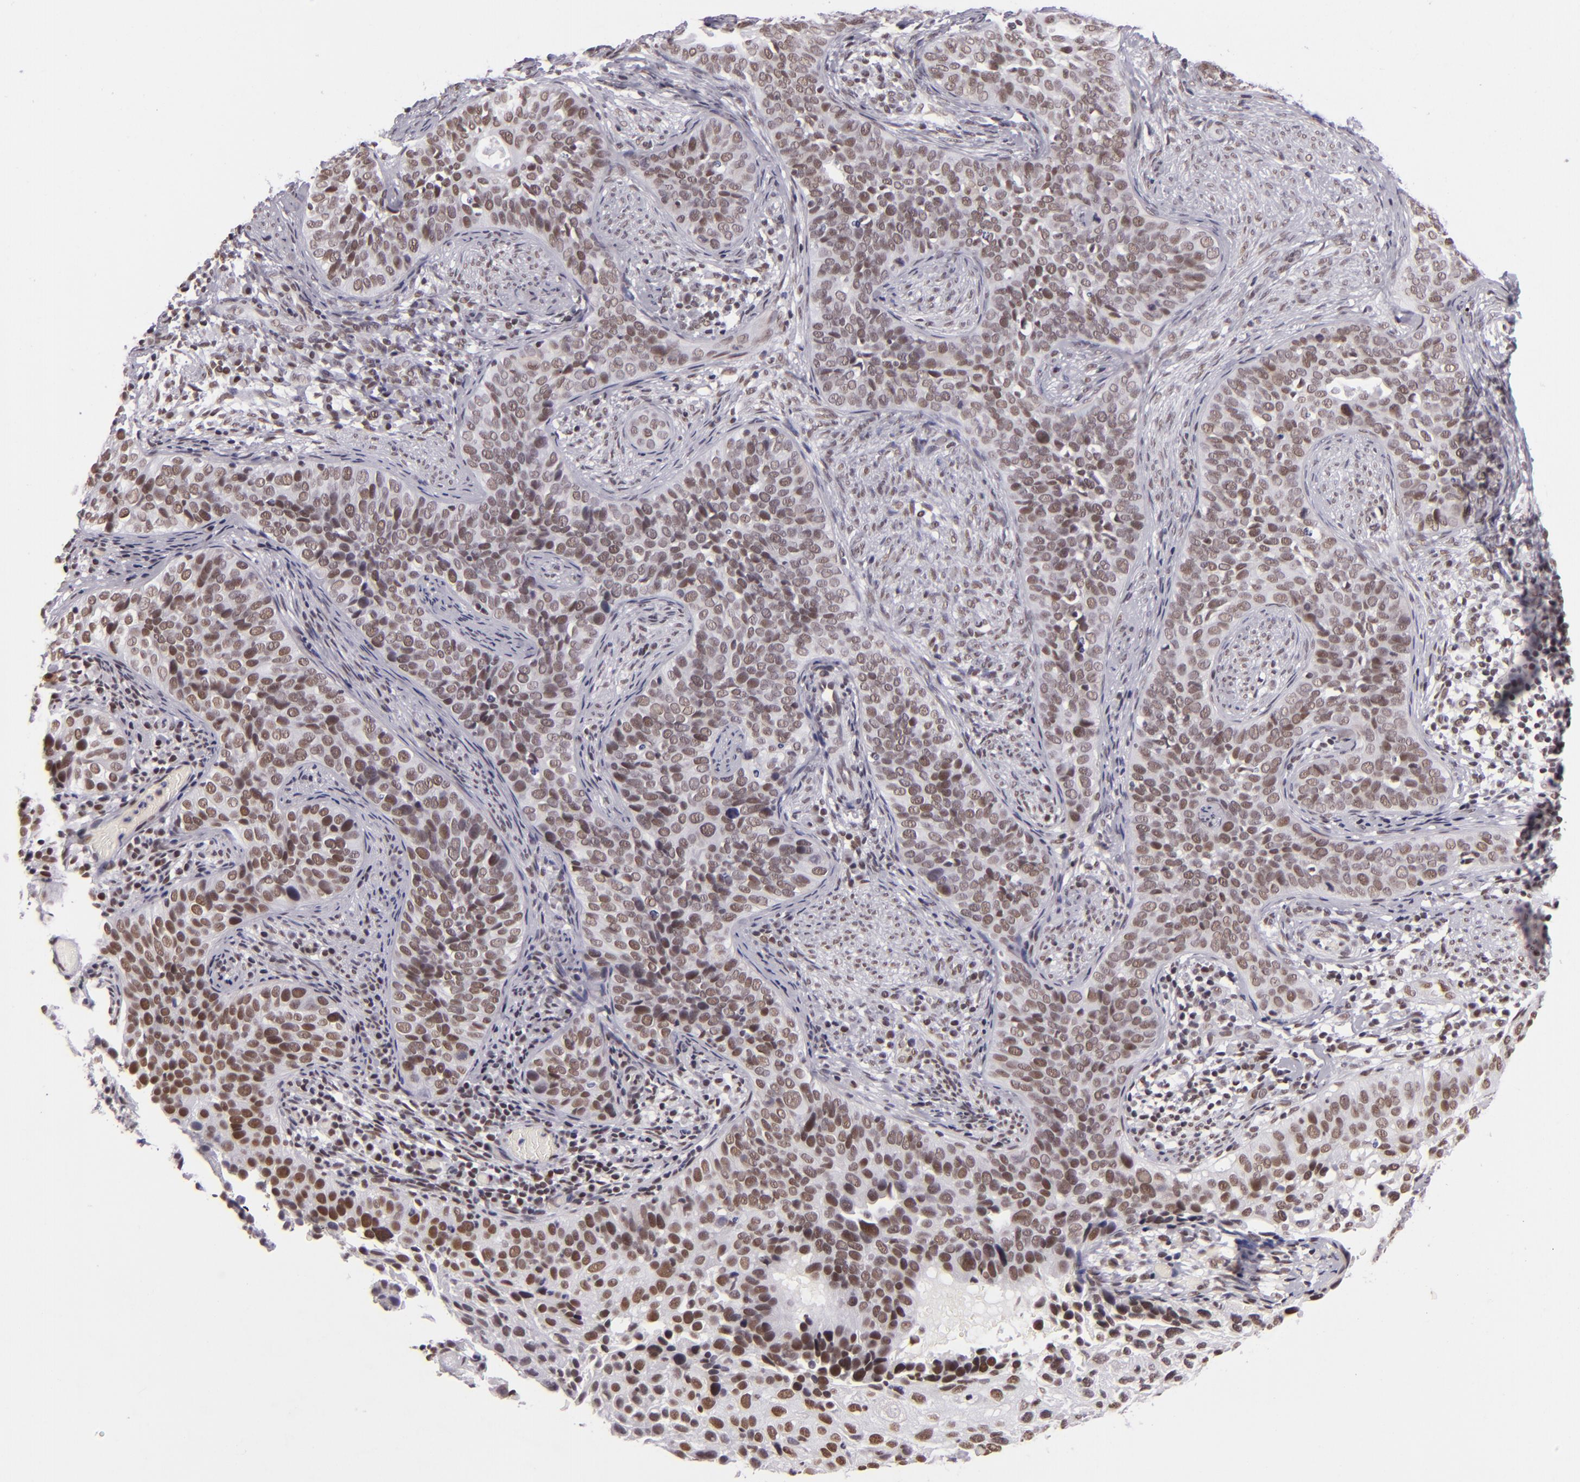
{"staining": {"intensity": "weak", "quantity": ">75%", "location": "nuclear"}, "tissue": "cervical cancer", "cell_type": "Tumor cells", "image_type": "cancer", "snomed": [{"axis": "morphology", "description": "Squamous cell carcinoma, NOS"}, {"axis": "topography", "description": "Cervix"}], "caption": "The immunohistochemical stain highlights weak nuclear positivity in tumor cells of squamous cell carcinoma (cervical) tissue. (Brightfield microscopy of DAB IHC at high magnification).", "gene": "BRD8", "patient": {"sex": "female", "age": 31}}